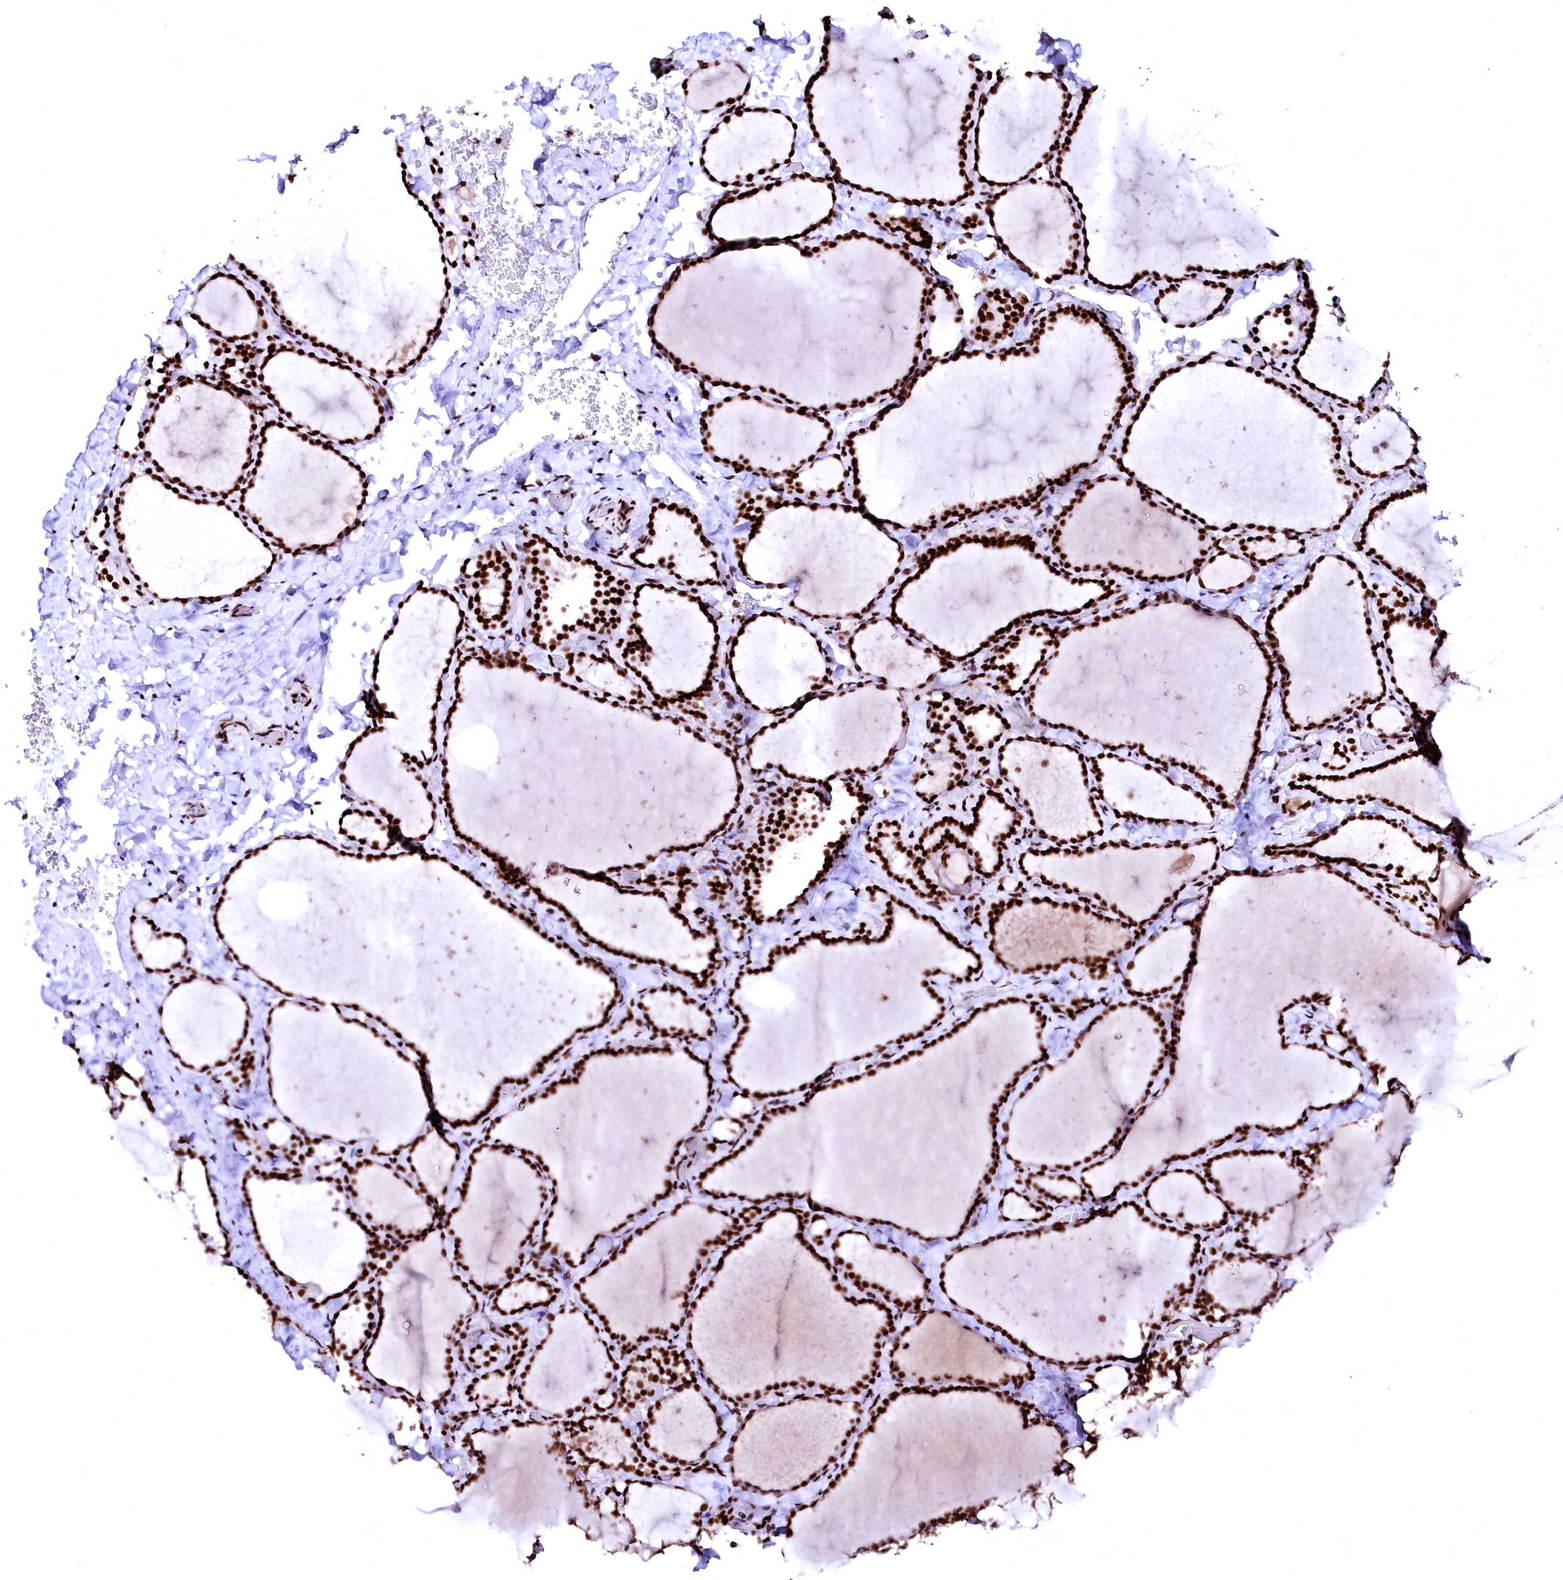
{"staining": {"intensity": "strong", "quantity": ">75%", "location": "nuclear"}, "tissue": "thyroid gland", "cell_type": "Glandular cells", "image_type": "normal", "snomed": [{"axis": "morphology", "description": "Normal tissue, NOS"}, {"axis": "topography", "description": "Thyroid gland"}], "caption": "Strong nuclear positivity for a protein is present in about >75% of glandular cells of unremarkable thyroid gland using IHC.", "gene": "CPSF6", "patient": {"sex": "female", "age": 22}}